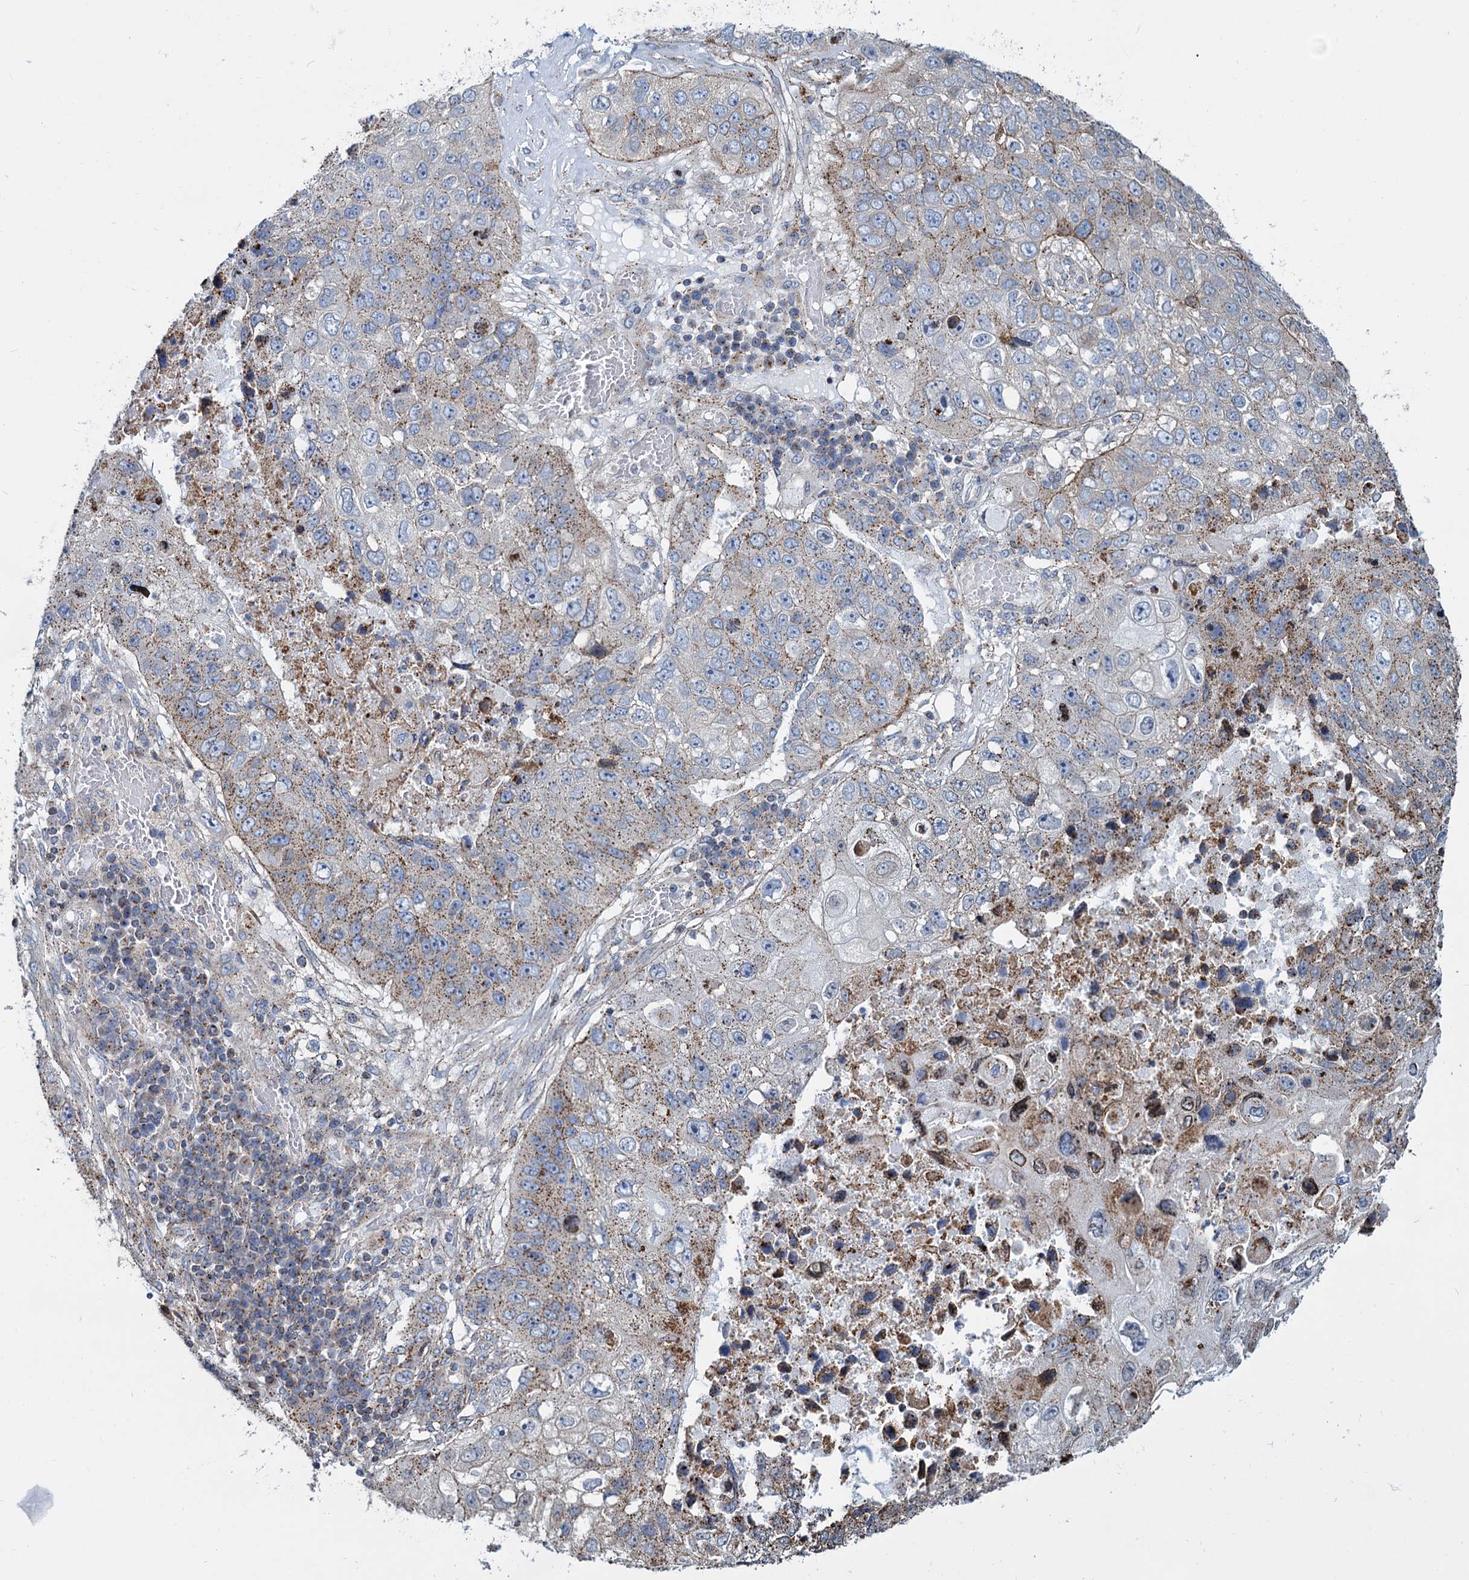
{"staining": {"intensity": "moderate", "quantity": "25%-75%", "location": "cytoplasmic/membranous"}, "tissue": "lung cancer", "cell_type": "Tumor cells", "image_type": "cancer", "snomed": [{"axis": "morphology", "description": "Squamous cell carcinoma, NOS"}, {"axis": "topography", "description": "Lung"}], "caption": "DAB immunohistochemical staining of human lung cancer (squamous cell carcinoma) shows moderate cytoplasmic/membranous protein expression in about 25%-75% of tumor cells.", "gene": "PSEN1", "patient": {"sex": "male", "age": 61}}